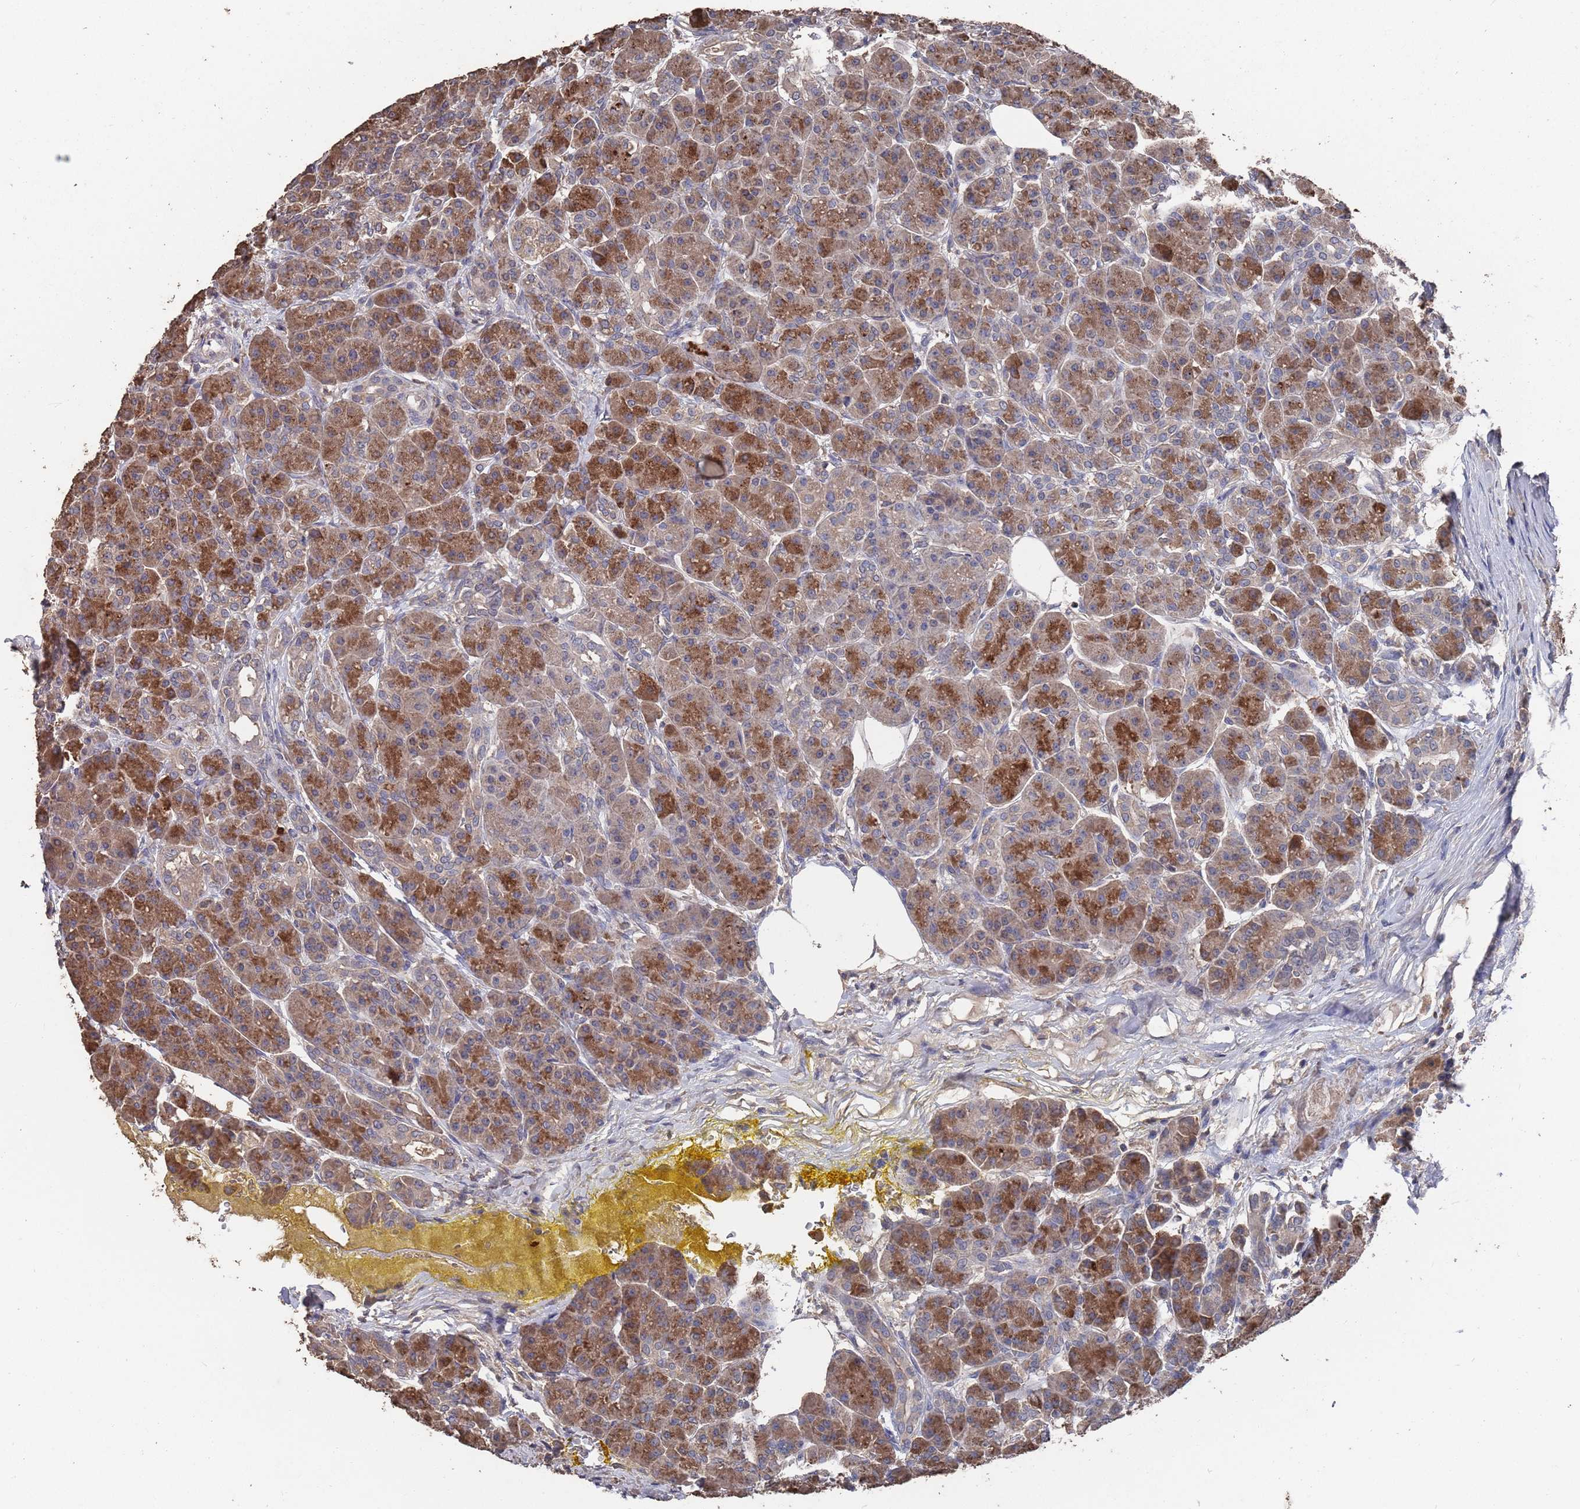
{"staining": {"intensity": "moderate", "quantity": ">75%", "location": "cytoplasmic/membranous"}, "tissue": "pancreas", "cell_type": "Exocrine glandular cells", "image_type": "normal", "snomed": [{"axis": "morphology", "description": "Normal tissue, NOS"}, {"axis": "topography", "description": "Pancreas"}], "caption": "A micrograph of pancreas stained for a protein shows moderate cytoplasmic/membranous brown staining in exocrine glandular cells. (DAB (3,3'-diaminobenzidine) = brown stain, brightfield microscopy at high magnification).", "gene": "BTBD18", "patient": {"sex": "male", "age": 63}}